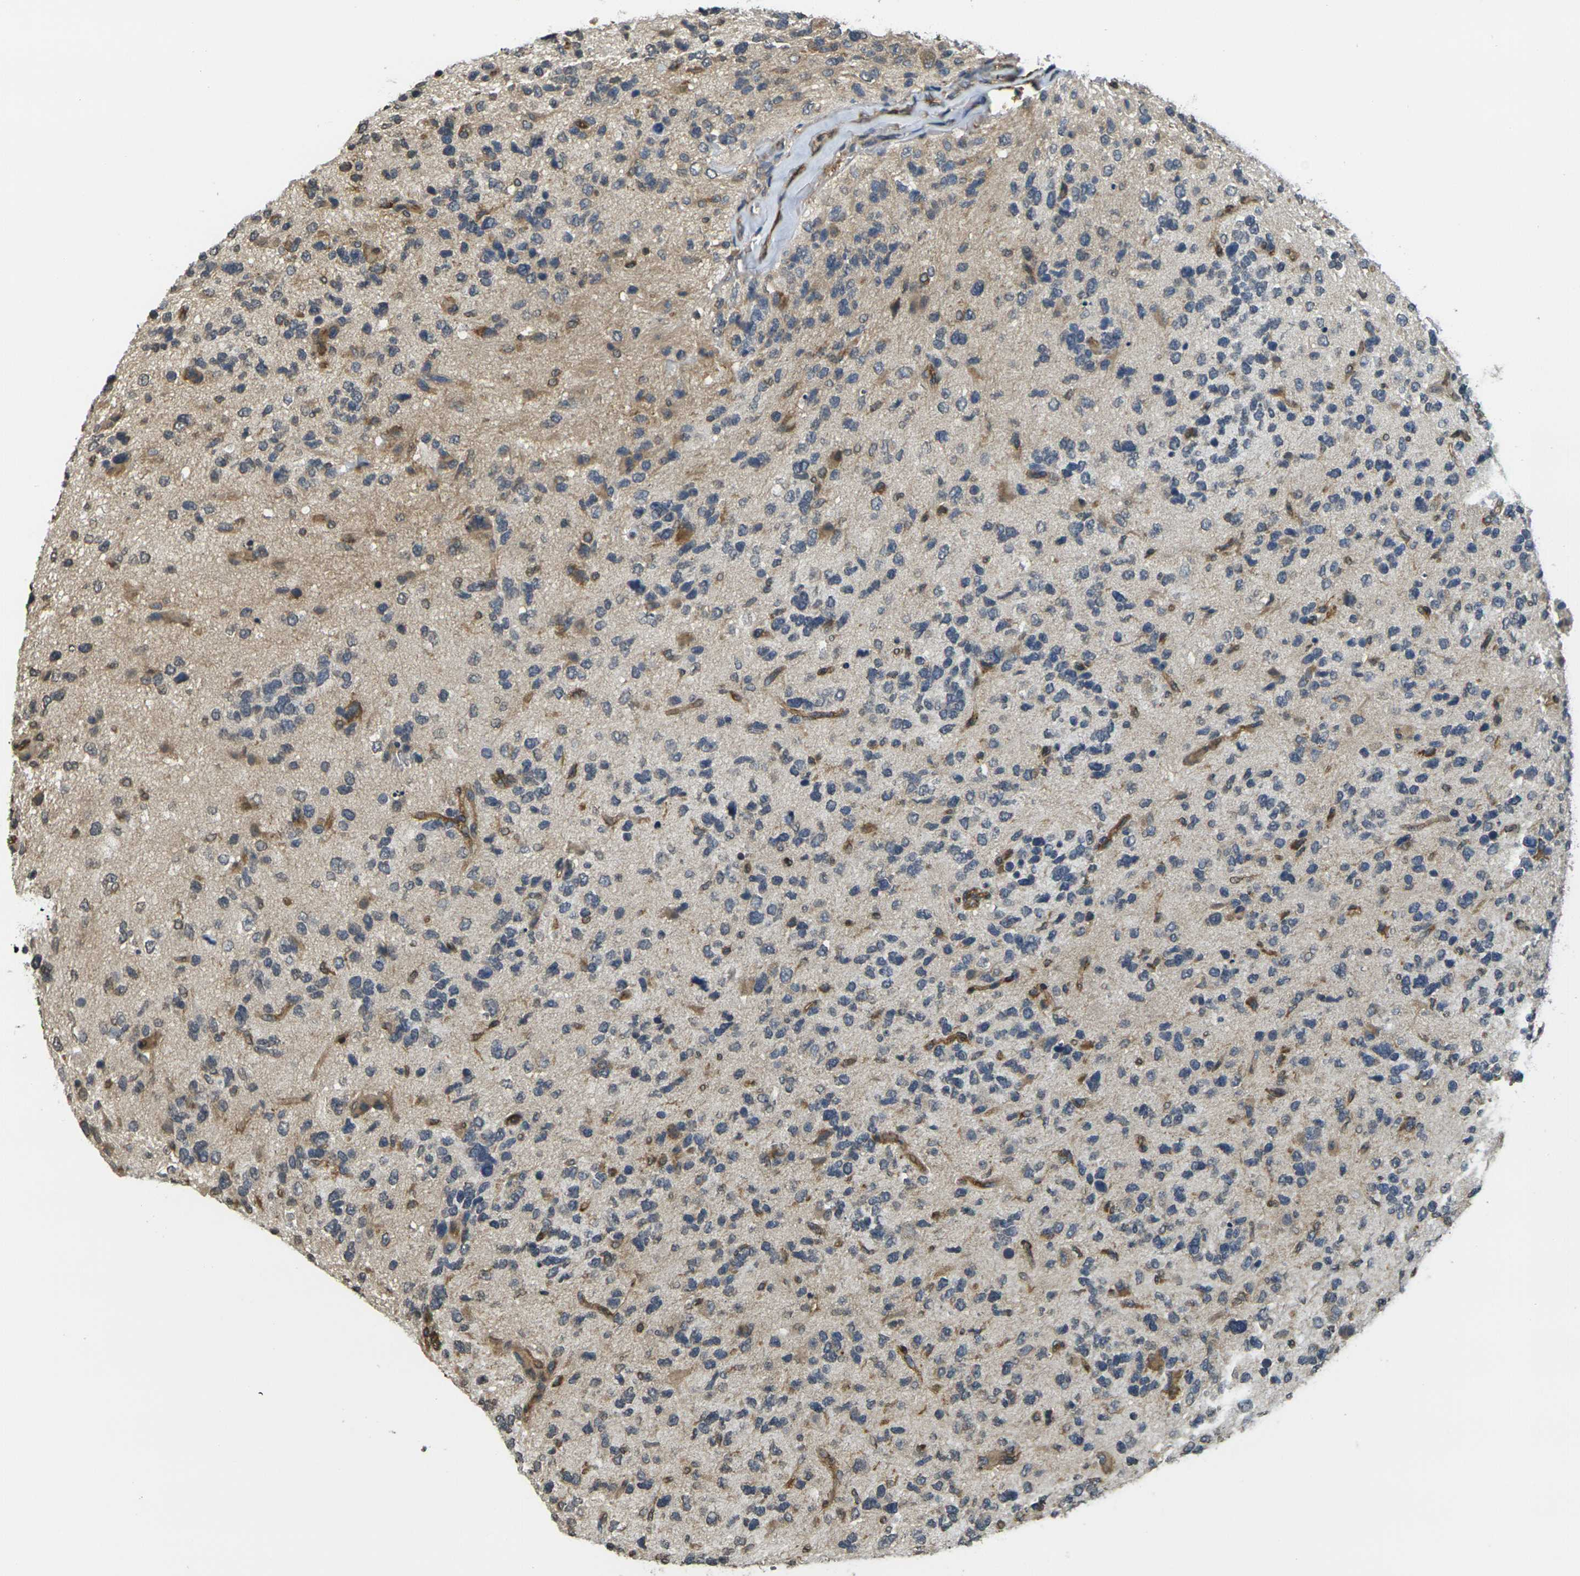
{"staining": {"intensity": "moderate", "quantity": "<25%", "location": "cytoplasmic/membranous"}, "tissue": "glioma", "cell_type": "Tumor cells", "image_type": "cancer", "snomed": [{"axis": "morphology", "description": "Glioma, malignant, High grade"}, {"axis": "topography", "description": "Brain"}], "caption": "DAB immunohistochemical staining of glioma demonstrates moderate cytoplasmic/membranous protein positivity in approximately <25% of tumor cells. Using DAB (brown) and hematoxylin (blue) stains, captured at high magnification using brightfield microscopy.", "gene": "CAST", "patient": {"sex": "female", "age": 58}}